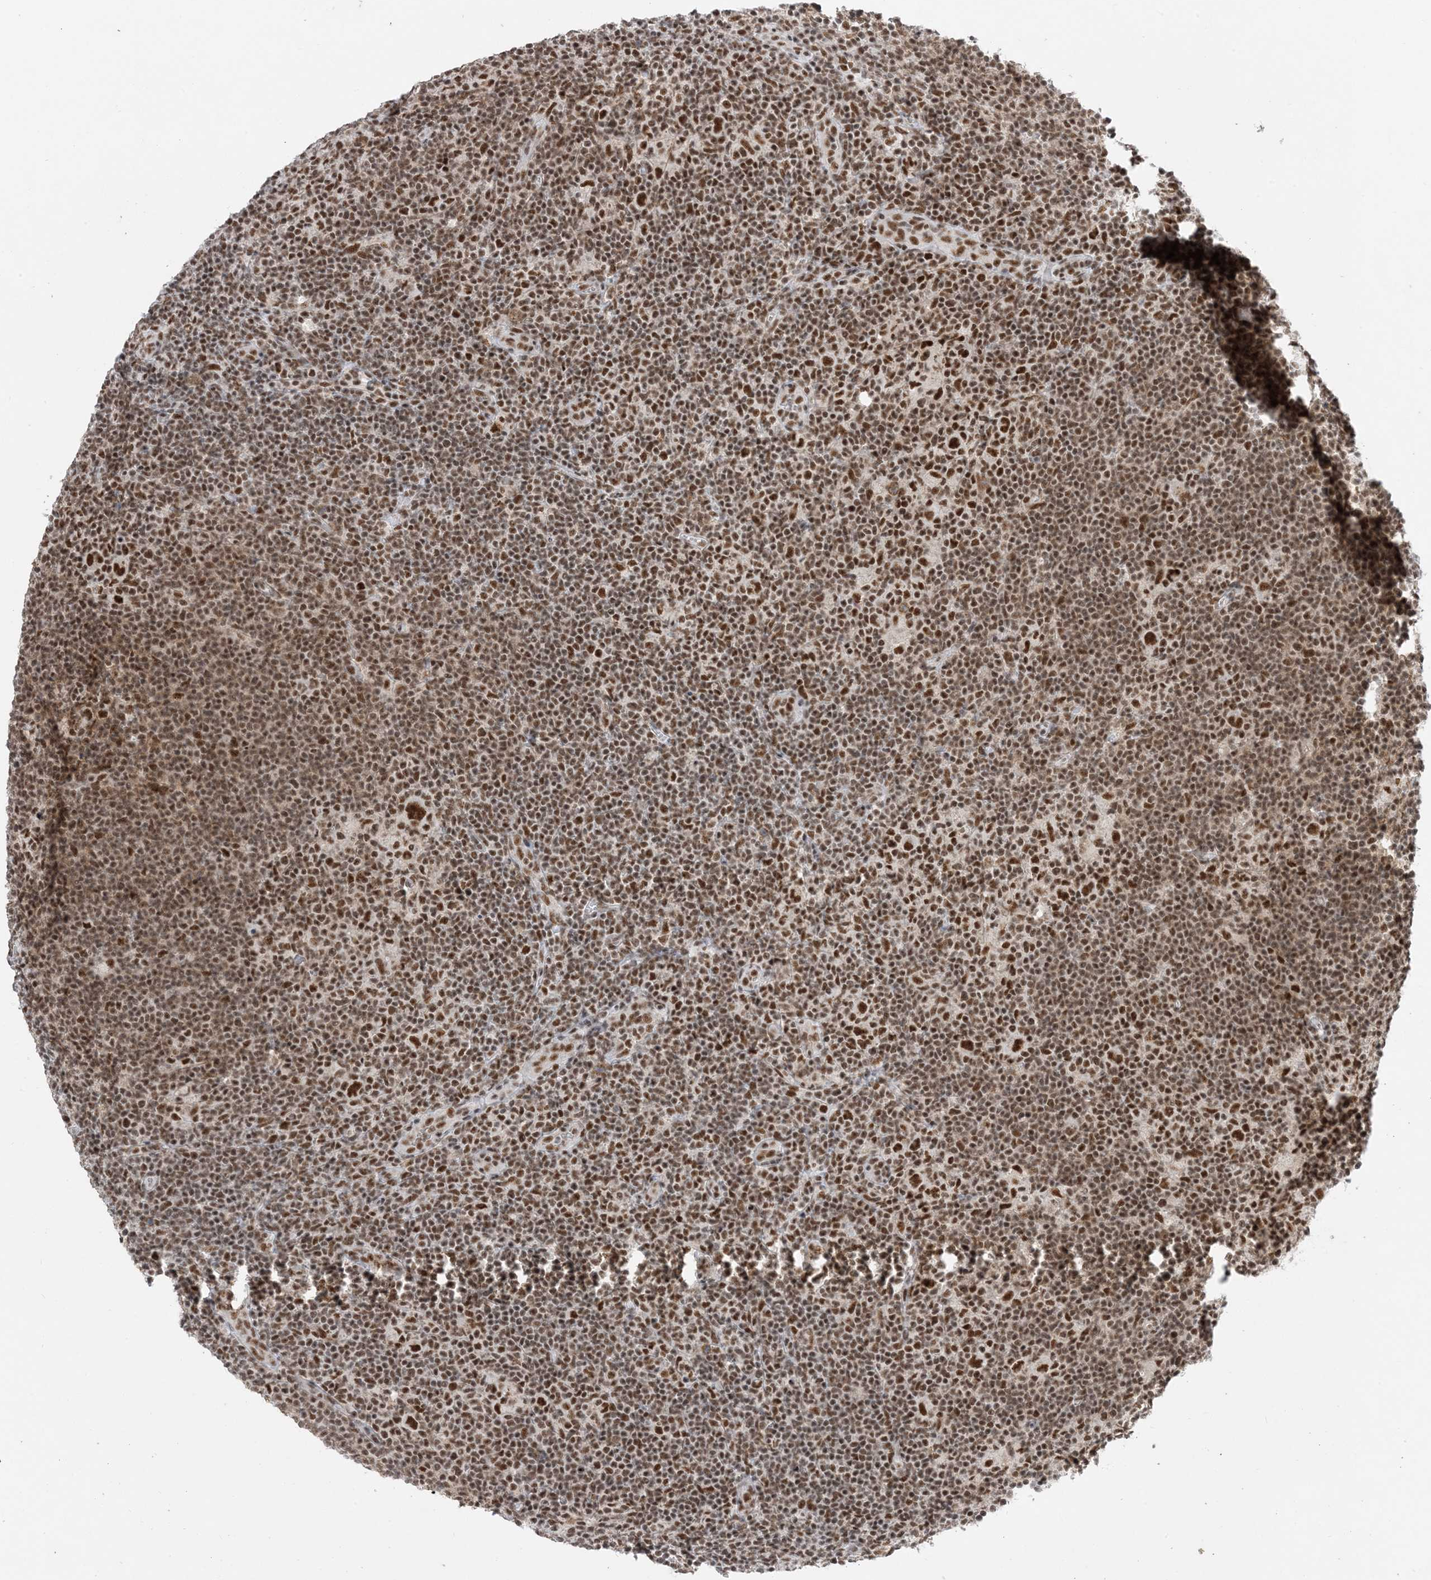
{"staining": {"intensity": "strong", "quantity": ">75%", "location": "nuclear"}, "tissue": "lymphoma", "cell_type": "Tumor cells", "image_type": "cancer", "snomed": [{"axis": "morphology", "description": "Hodgkin's disease, NOS"}, {"axis": "topography", "description": "Lymph node"}], "caption": "Hodgkin's disease was stained to show a protein in brown. There is high levels of strong nuclear staining in about >75% of tumor cells.", "gene": "SF3A3", "patient": {"sex": "female", "age": 57}}